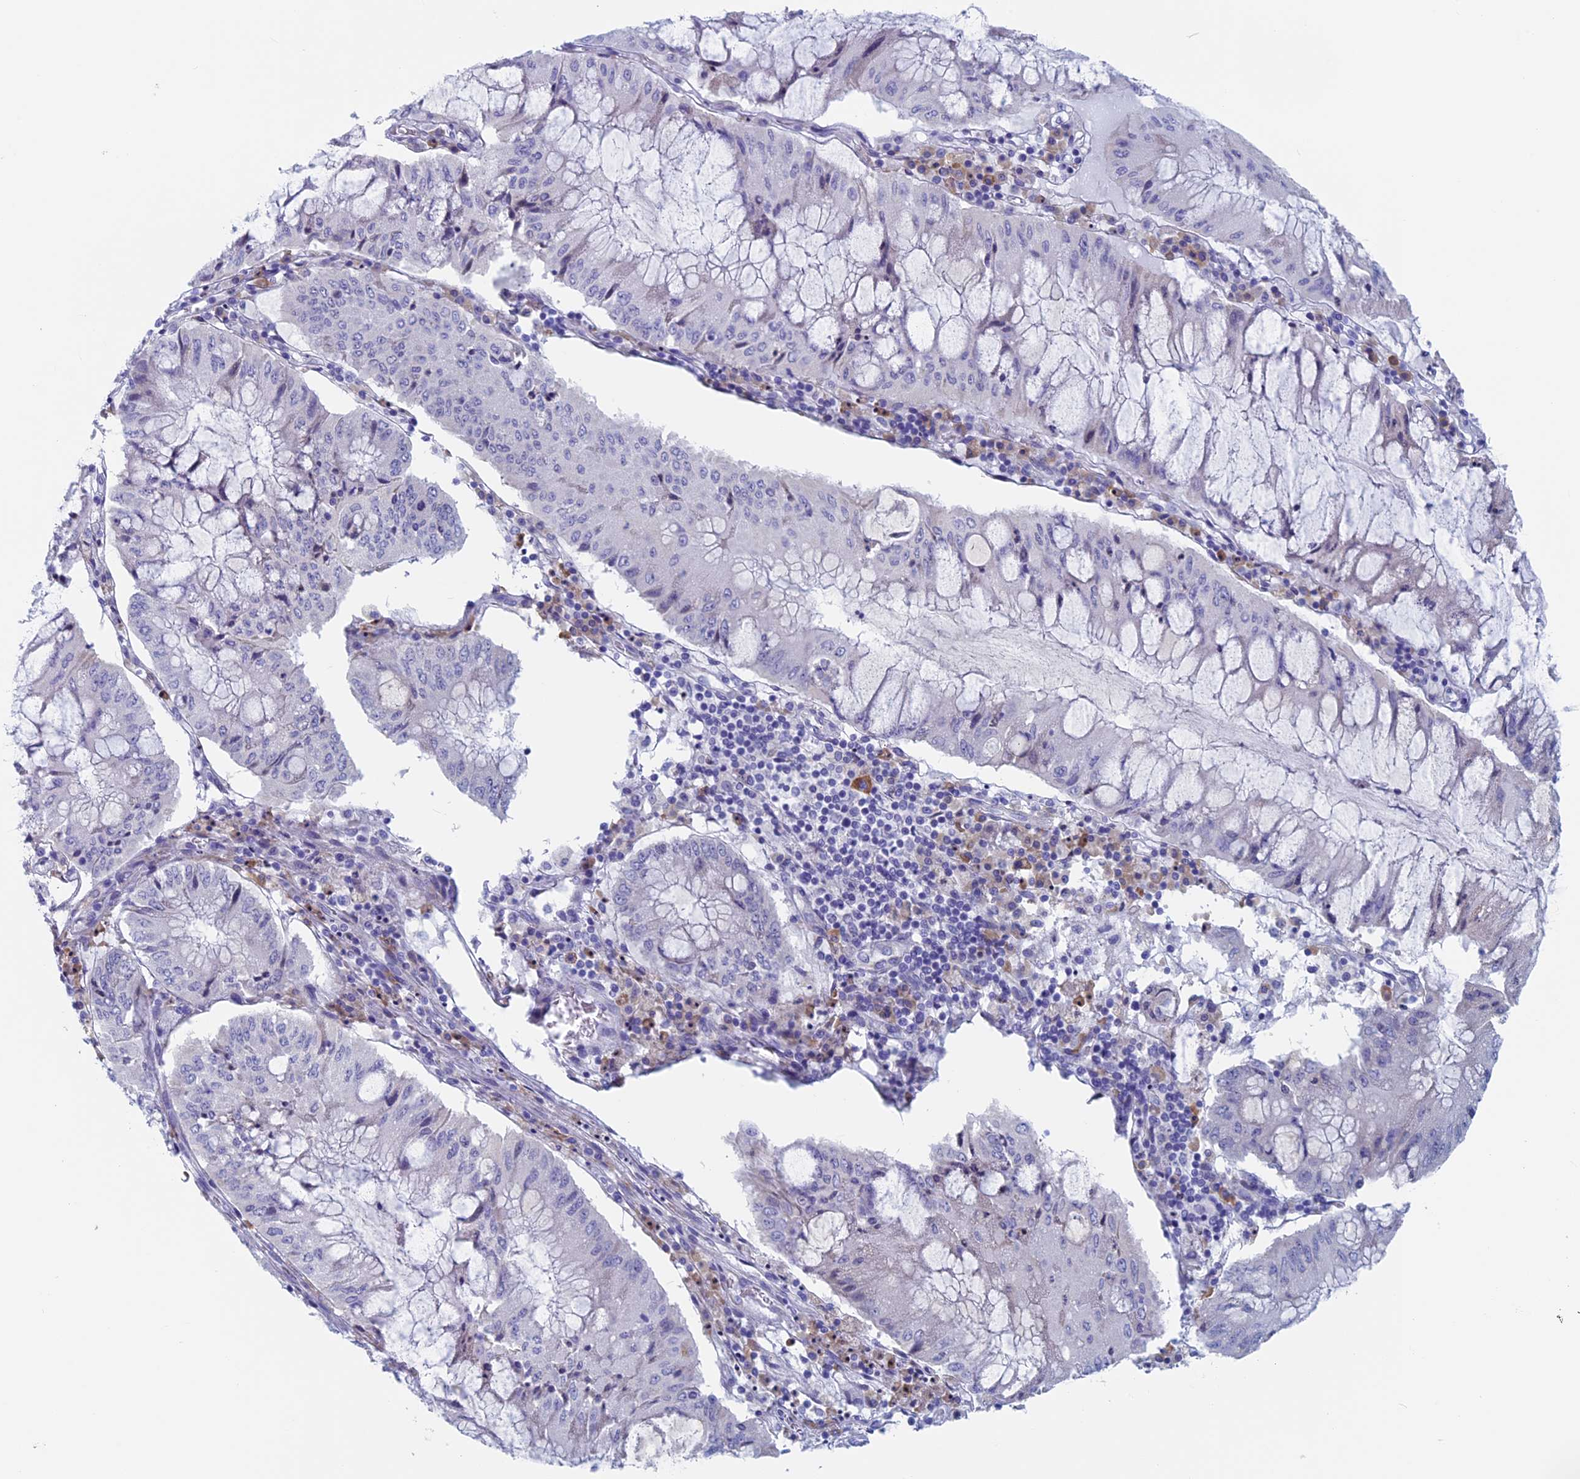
{"staining": {"intensity": "negative", "quantity": "none", "location": "none"}, "tissue": "pancreatic cancer", "cell_type": "Tumor cells", "image_type": "cancer", "snomed": [{"axis": "morphology", "description": "Adenocarcinoma, NOS"}, {"axis": "topography", "description": "Pancreas"}], "caption": "The photomicrograph exhibits no significant positivity in tumor cells of adenocarcinoma (pancreatic).", "gene": "MAGEB6", "patient": {"sex": "female", "age": 50}}